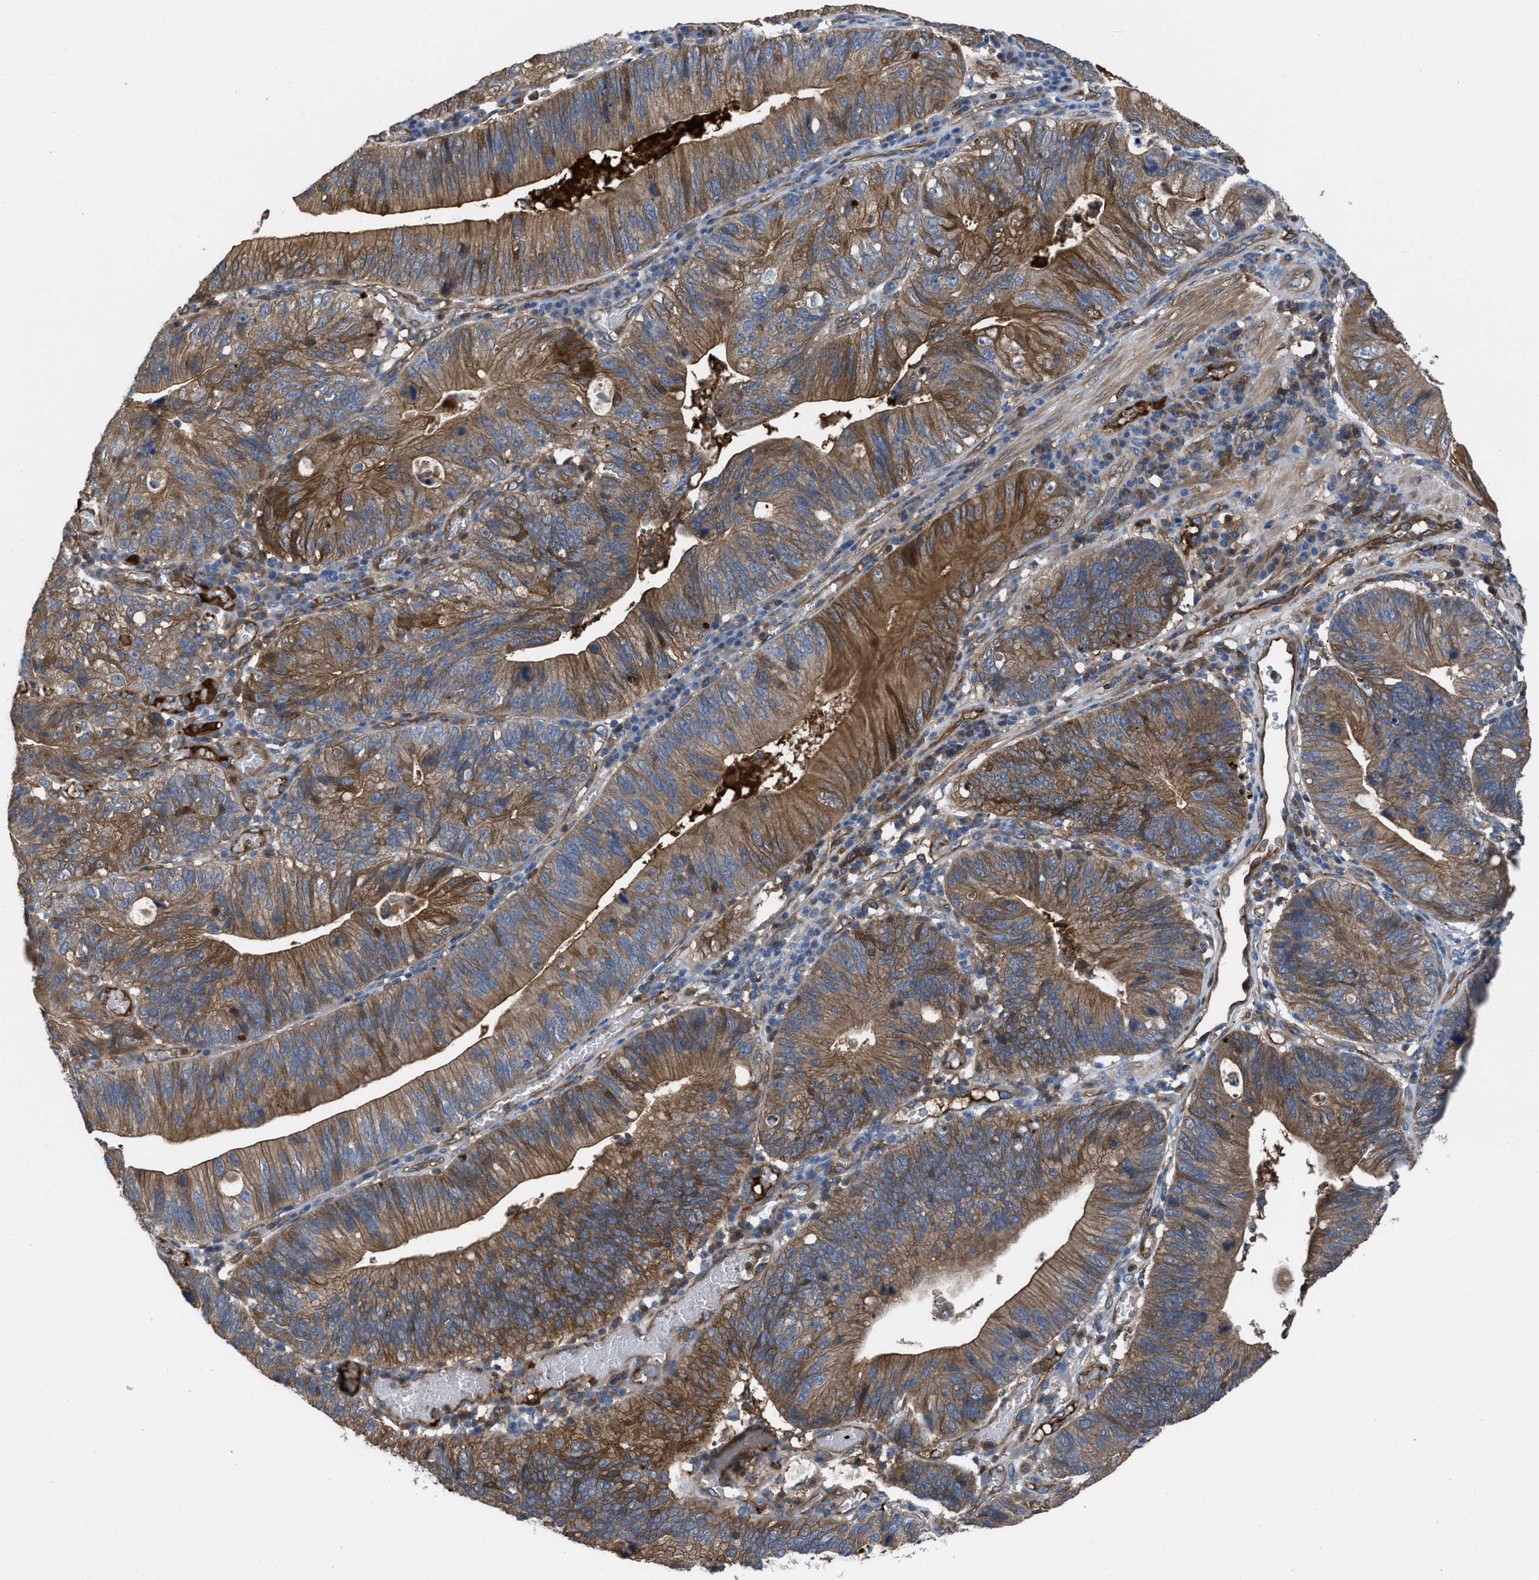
{"staining": {"intensity": "moderate", "quantity": ">75%", "location": "cytoplasmic/membranous"}, "tissue": "stomach cancer", "cell_type": "Tumor cells", "image_type": "cancer", "snomed": [{"axis": "morphology", "description": "Adenocarcinoma, NOS"}, {"axis": "topography", "description": "Stomach"}], "caption": "Tumor cells demonstrate moderate cytoplasmic/membranous expression in about >75% of cells in stomach cancer. (Brightfield microscopy of DAB IHC at high magnification).", "gene": "TRIOBP", "patient": {"sex": "male", "age": 59}}